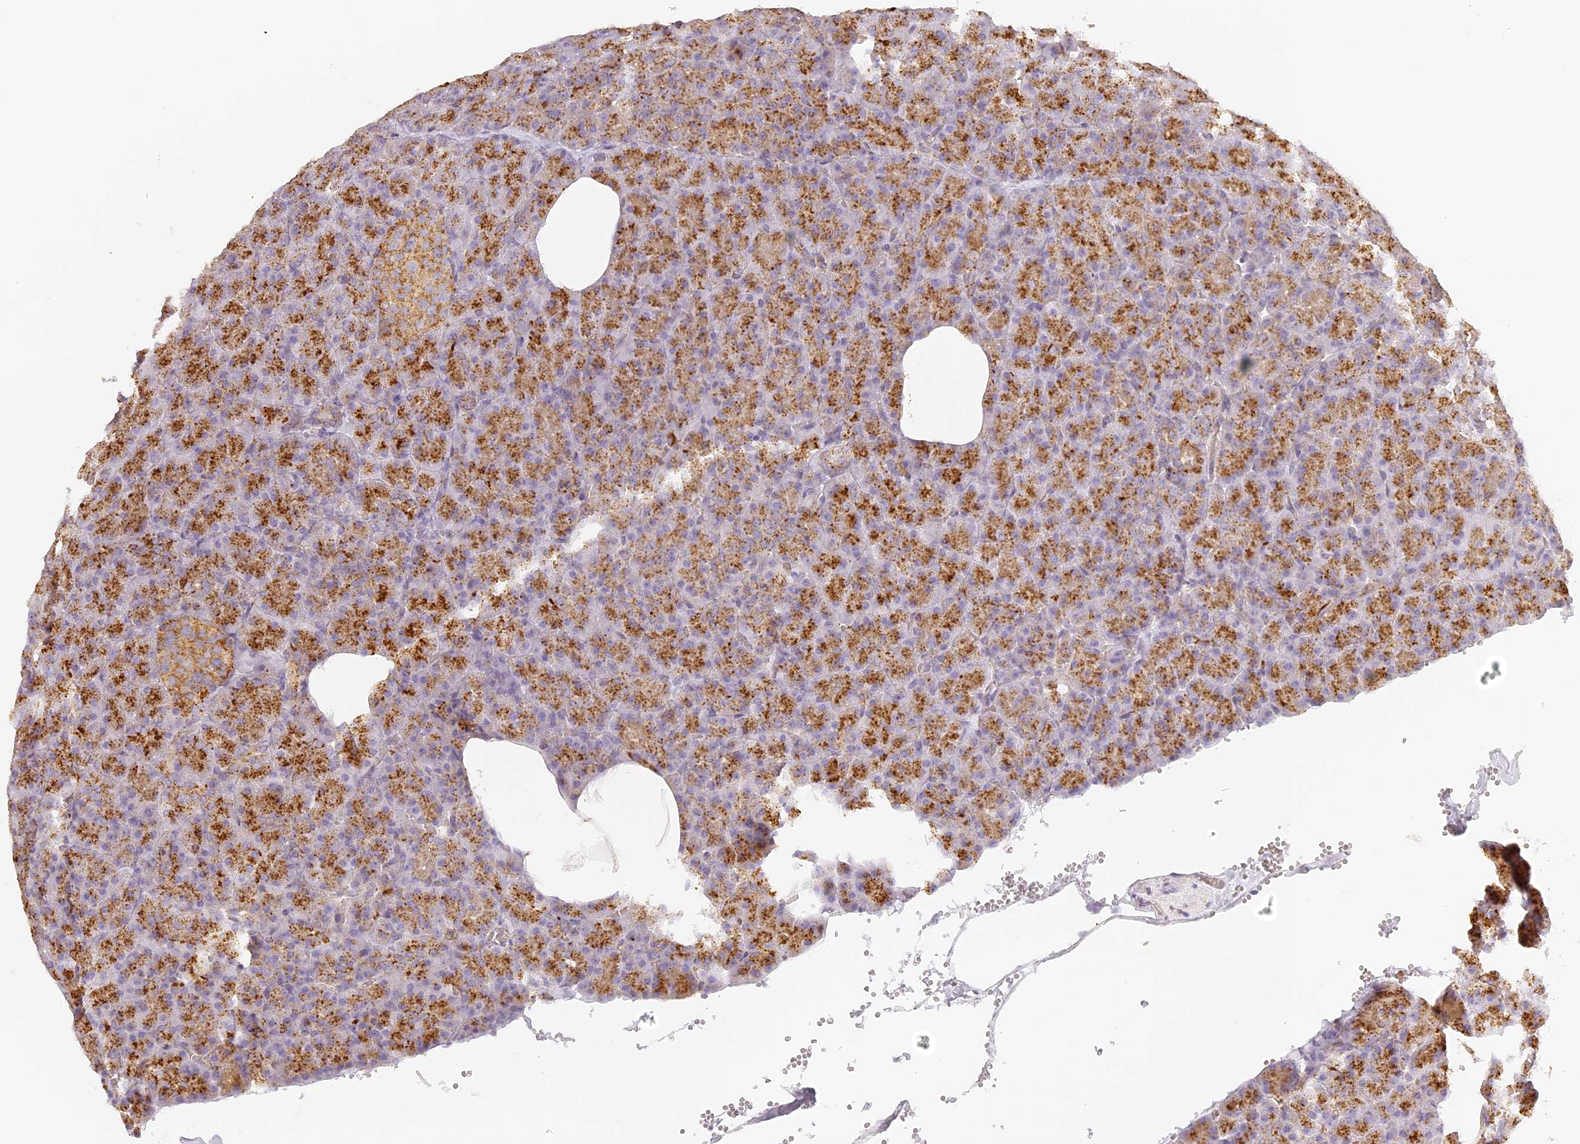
{"staining": {"intensity": "moderate", "quantity": ">75%", "location": "cytoplasmic/membranous"}, "tissue": "pancreas", "cell_type": "Exocrine glandular cells", "image_type": "normal", "snomed": [{"axis": "morphology", "description": "Normal tissue, NOS"}, {"axis": "morphology", "description": "Carcinoid, malignant, NOS"}, {"axis": "topography", "description": "Pancreas"}], "caption": "Immunohistochemical staining of normal human pancreas displays moderate cytoplasmic/membranous protein expression in about >75% of exocrine glandular cells.", "gene": "LAMP2", "patient": {"sex": "female", "age": 35}}